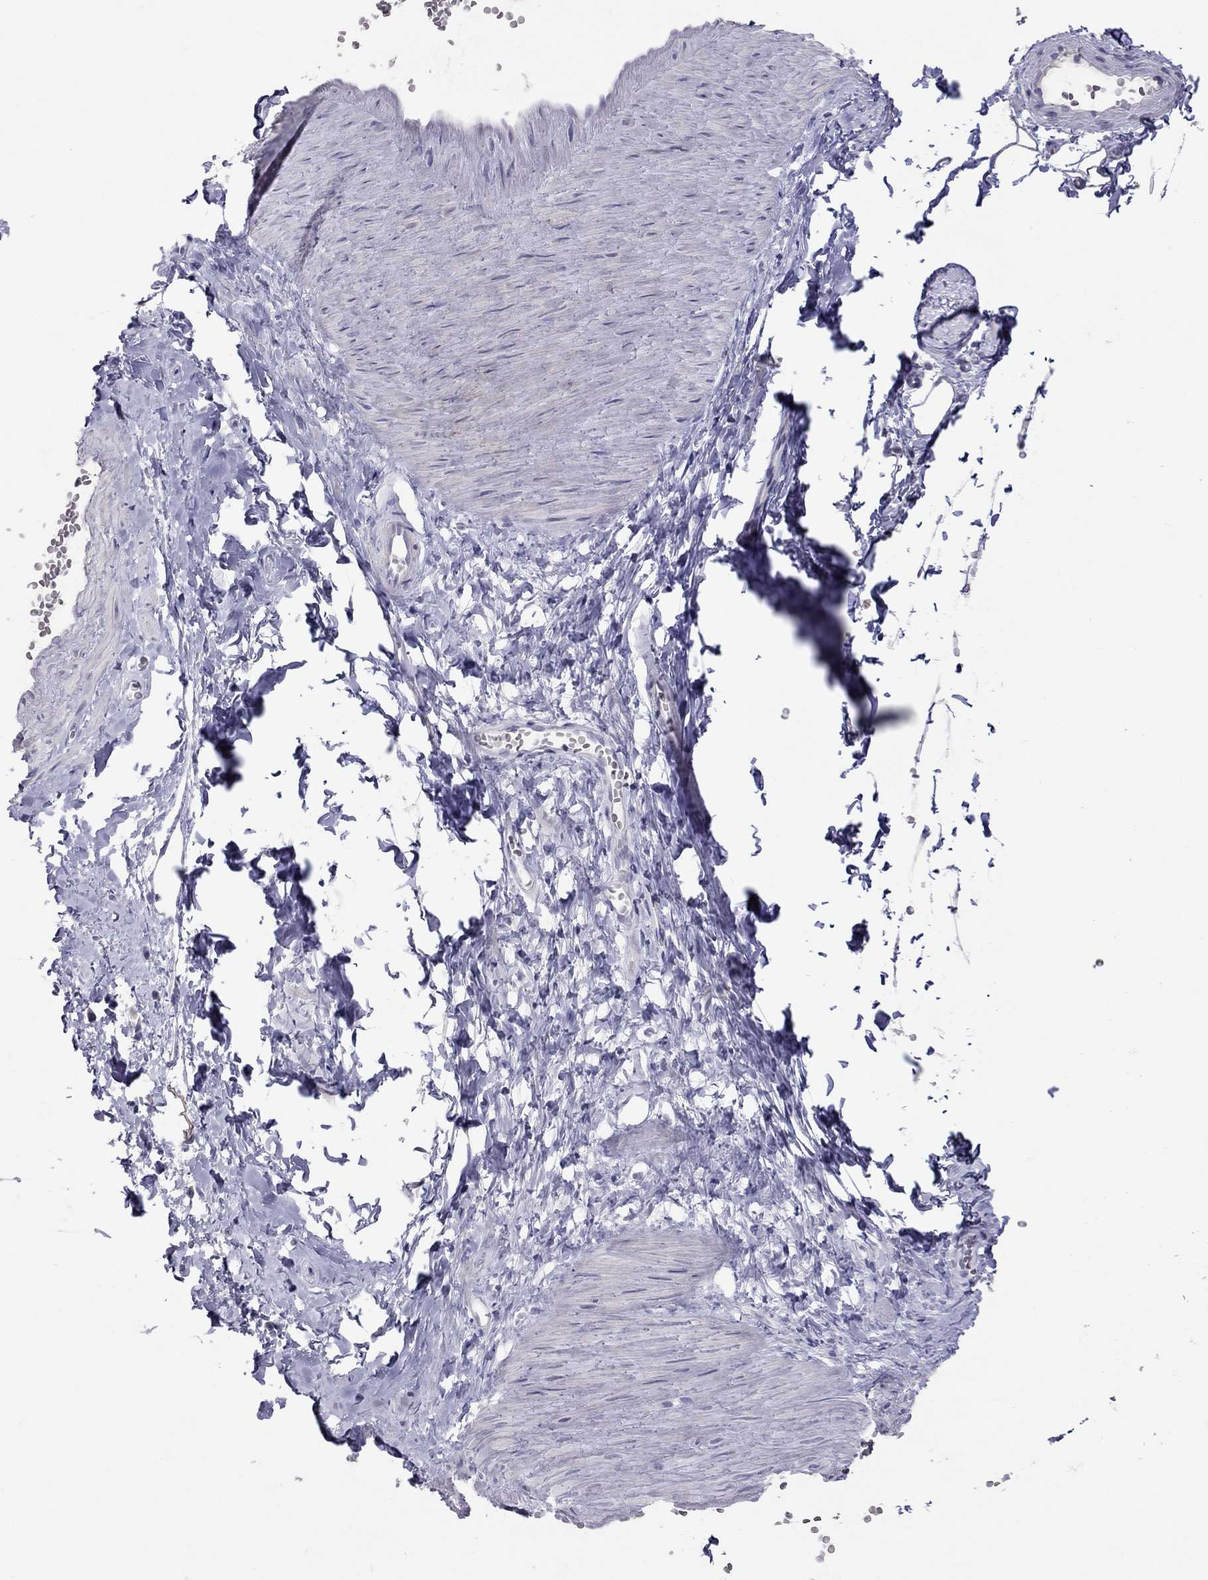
{"staining": {"intensity": "negative", "quantity": "none", "location": "none"}, "tissue": "adipose tissue", "cell_type": "Adipocytes", "image_type": "normal", "snomed": [{"axis": "morphology", "description": "Normal tissue, NOS"}, {"axis": "topography", "description": "Smooth muscle"}, {"axis": "topography", "description": "Peripheral nerve tissue"}], "caption": "Immunohistochemistry of unremarkable adipose tissue exhibits no expression in adipocytes.", "gene": "MUC16", "patient": {"sex": "male", "age": 22}}